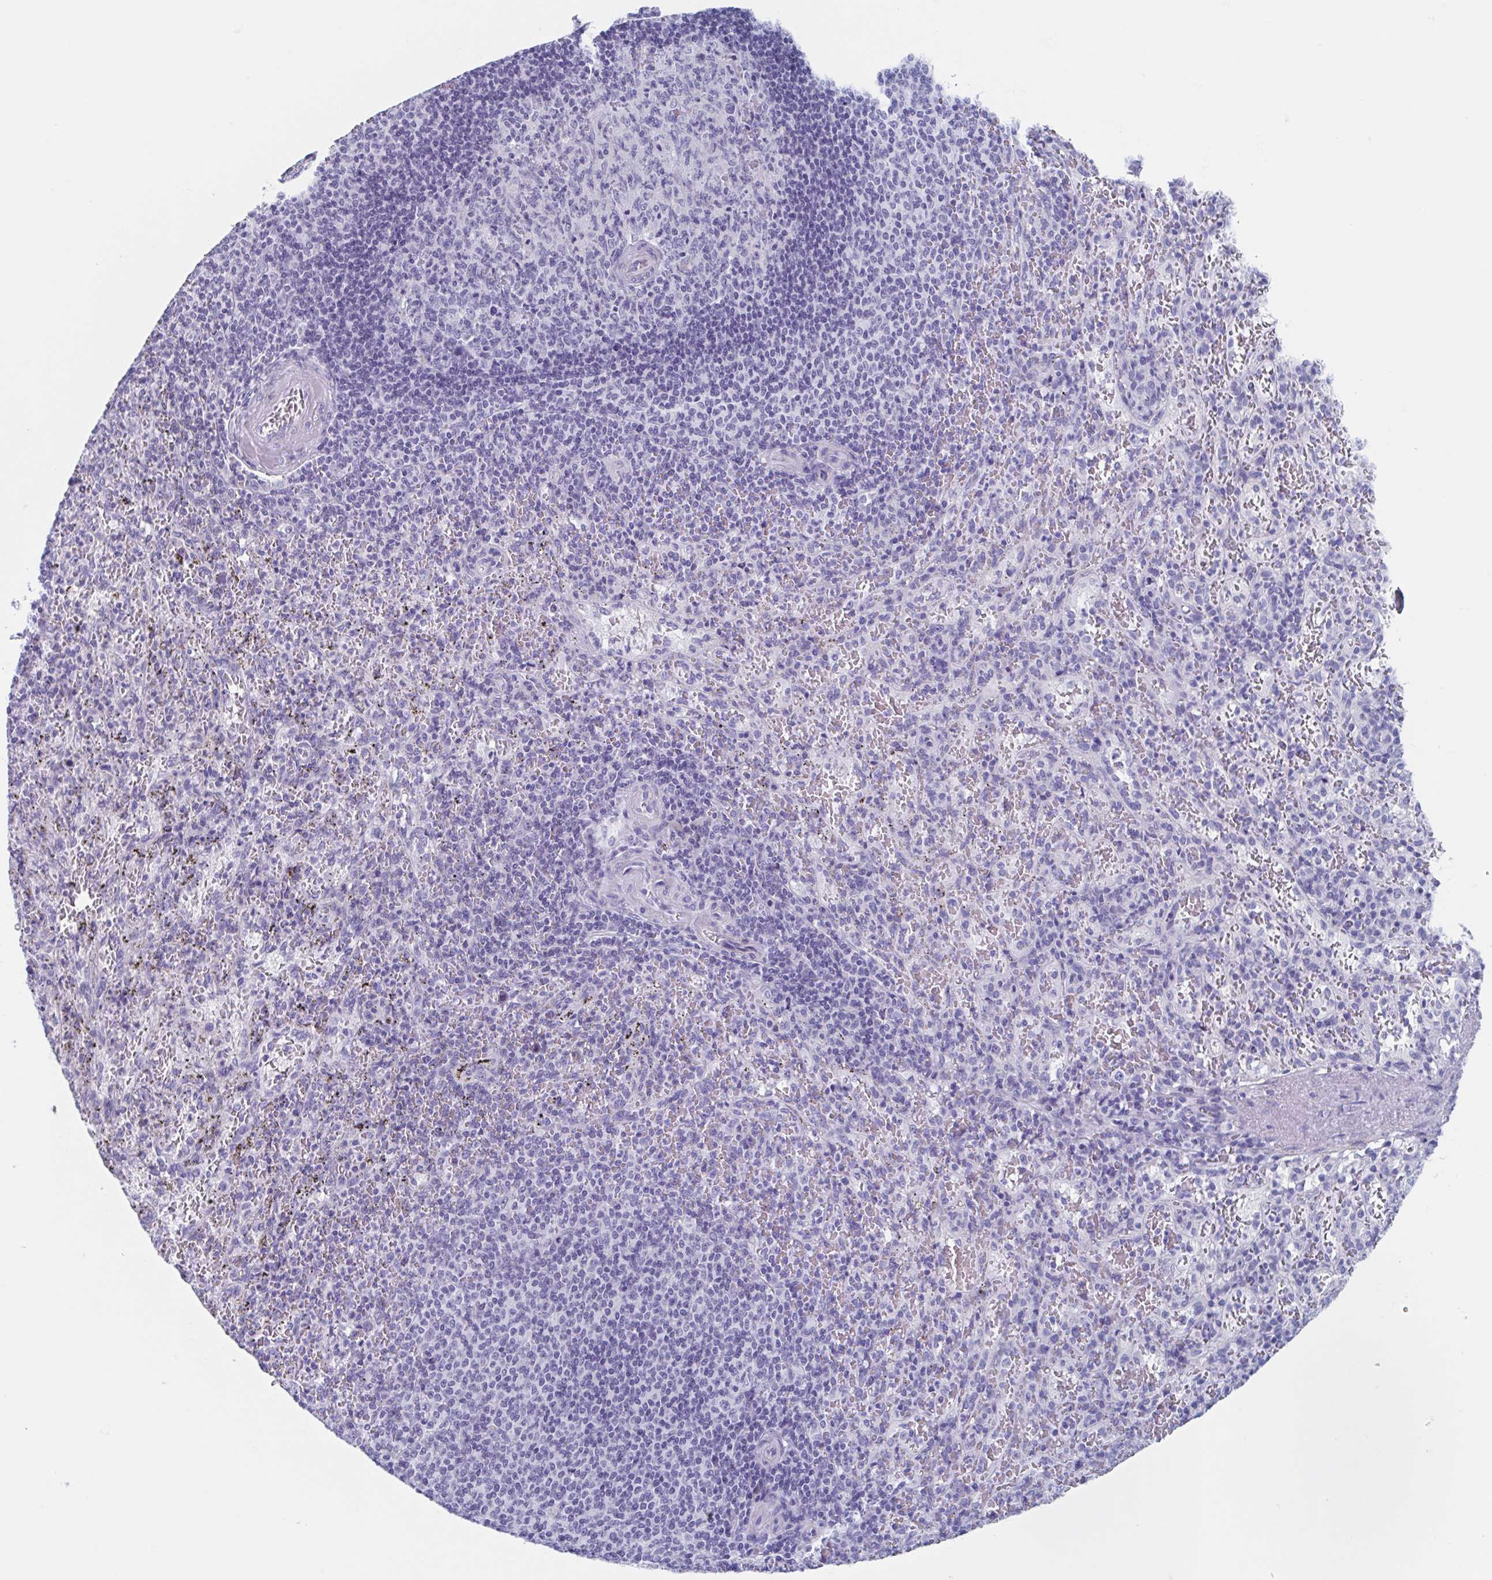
{"staining": {"intensity": "negative", "quantity": "none", "location": "none"}, "tissue": "spleen", "cell_type": "Cells in red pulp", "image_type": "normal", "snomed": [{"axis": "morphology", "description": "Normal tissue, NOS"}, {"axis": "topography", "description": "Spleen"}], "caption": "This is an immunohistochemistry histopathology image of unremarkable spleen. There is no expression in cells in red pulp.", "gene": "SHCBP1L", "patient": {"sex": "male", "age": 57}}